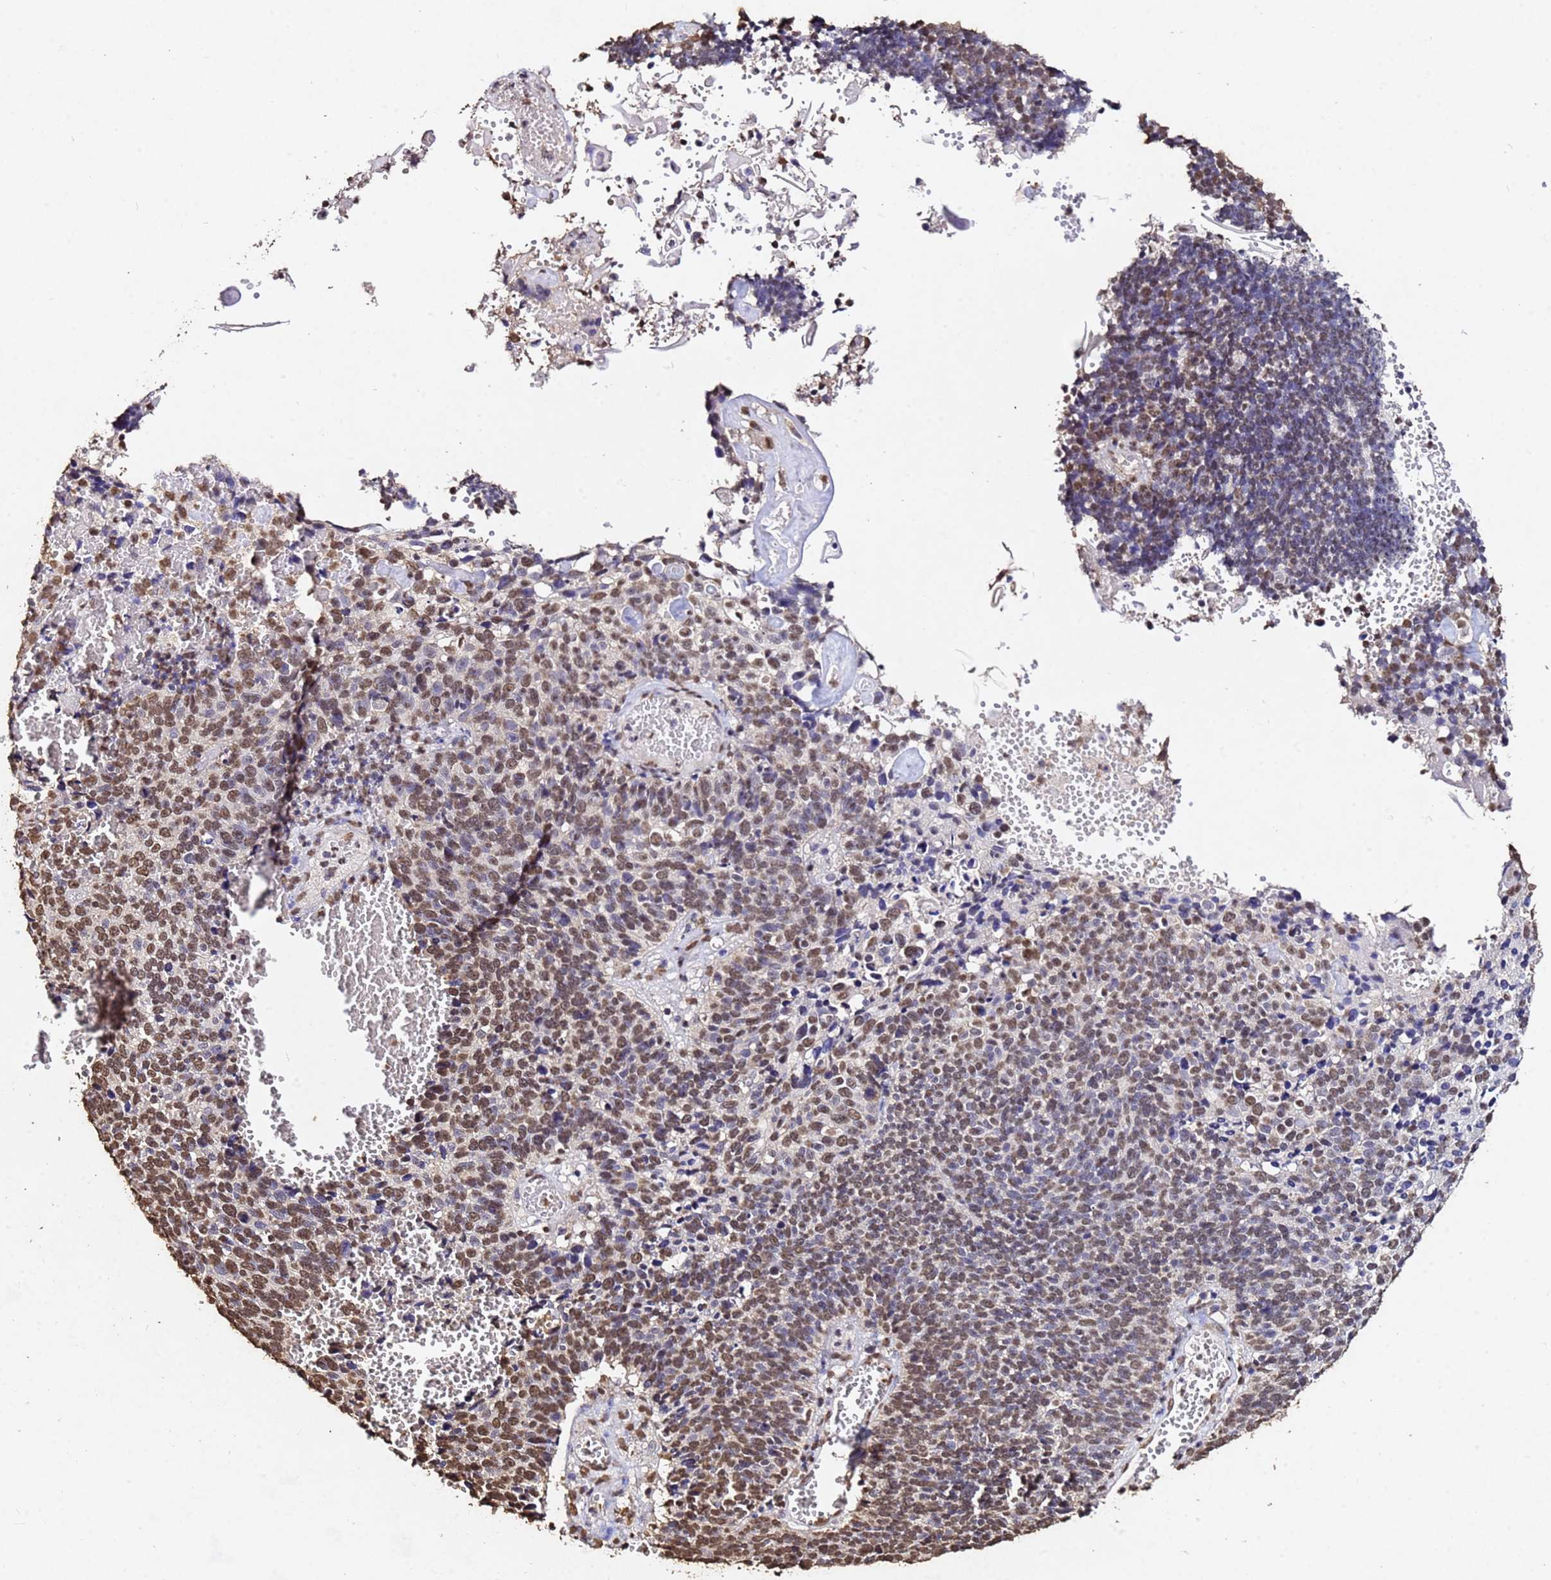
{"staining": {"intensity": "moderate", "quantity": ">75%", "location": "nuclear"}, "tissue": "cervical cancer", "cell_type": "Tumor cells", "image_type": "cancer", "snomed": [{"axis": "morphology", "description": "Squamous cell carcinoma, NOS"}, {"axis": "topography", "description": "Cervix"}], "caption": "A brown stain highlights moderate nuclear expression of a protein in human squamous cell carcinoma (cervical) tumor cells.", "gene": "MYOCD", "patient": {"sex": "female", "age": 39}}